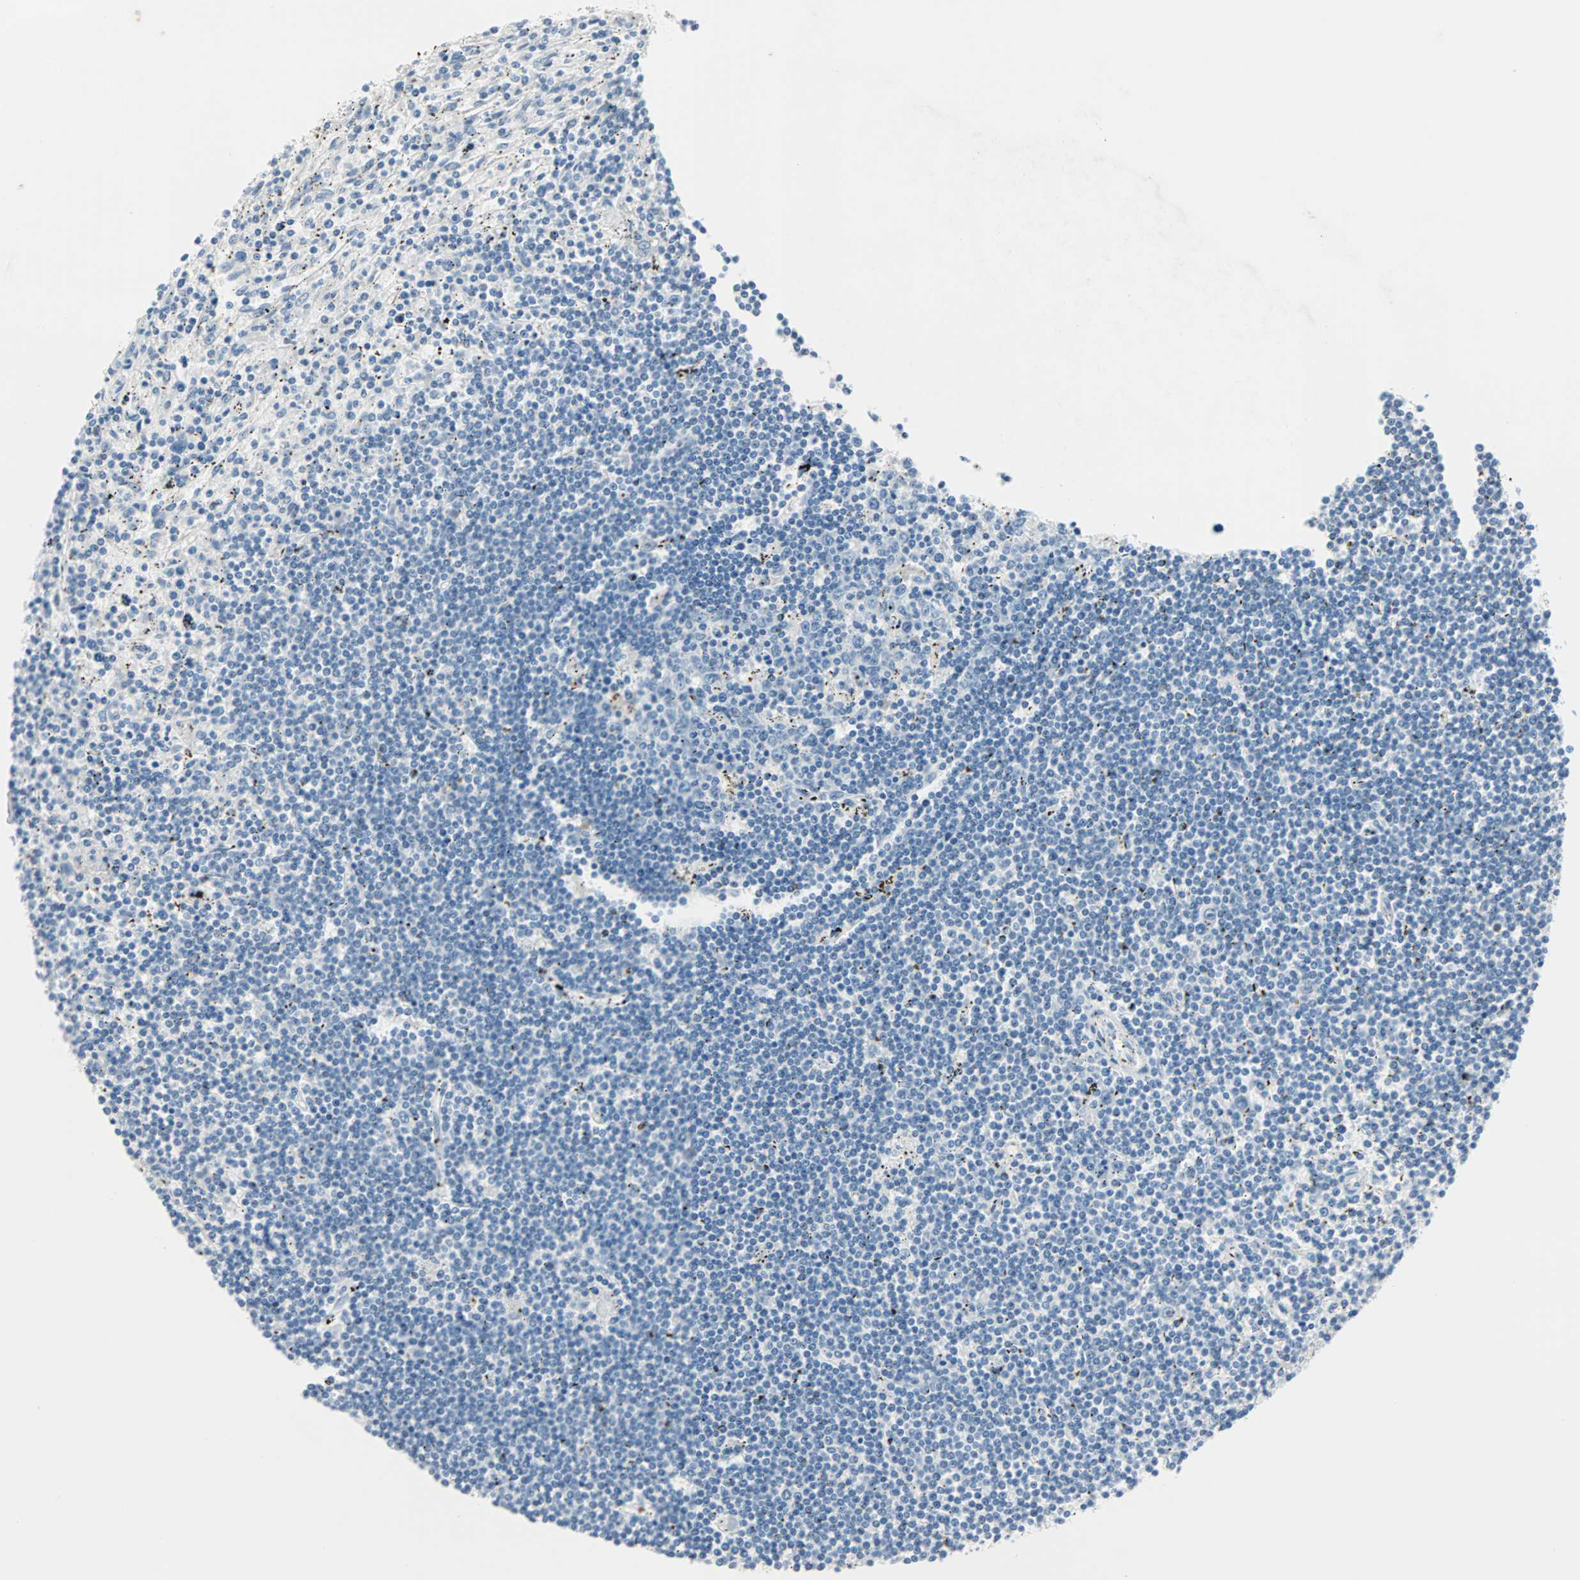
{"staining": {"intensity": "negative", "quantity": "none", "location": "none"}, "tissue": "lymphoma", "cell_type": "Tumor cells", "image_type": "cancer", "snomed": [{"axis": "morphology", "description": "Malignant lymphoma, non-Hodgkin's type, Low grade"}, {"axis": "topography", "description": "Spleen"}], "caption": "Lymphoma stained for a protein using IHC displays no positivity tumor cells.", "gene": "ULBP1", "patient": {"sex": "male", "age": 76}}